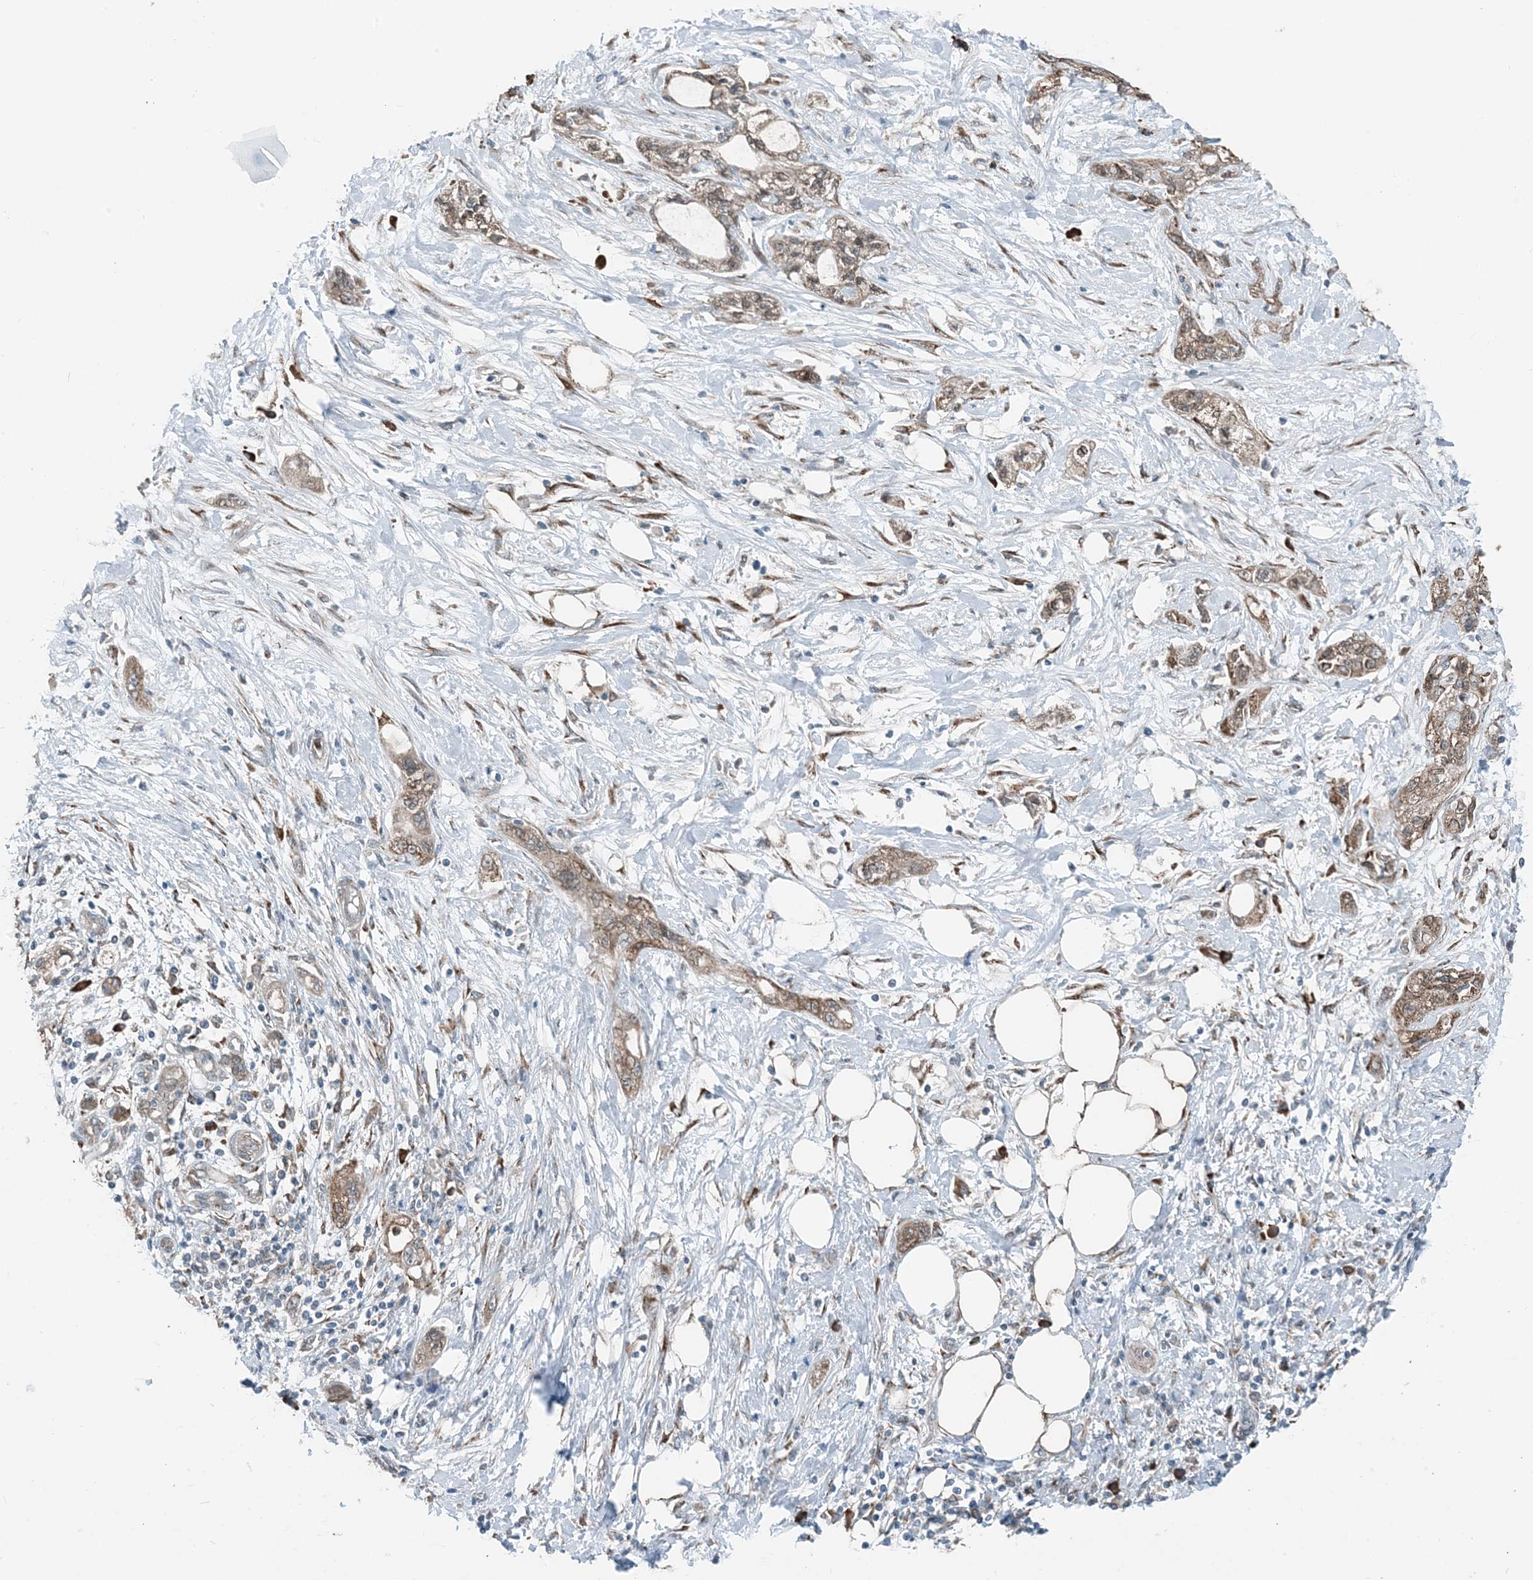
{"staining": {"intensity": "weak", "quantity": ">75%", "location": "cytoplasmic/membranous"}, "tissue": "pancreatic cancer", "cell_type": "Tumor cells", "image_type": "cancer", "snomed": [{"axis": "morphology", "description": "Adenocarcinoma, NOS"}, {"axis": "topography", "description": "Pancreas"}], "caption": "Pancreatic cancer tissue reveals weak cytoplasmic/membranous positivity in about >75% of tumor cells The staining is performed using DAB (3,3'-diaminobenzidine) brown chromogen to label protein expression. The nuclei are counter-stained blue using hematoxylin.", "gene": "CERKL", "patient": {"sex": "male", "age": 70}}